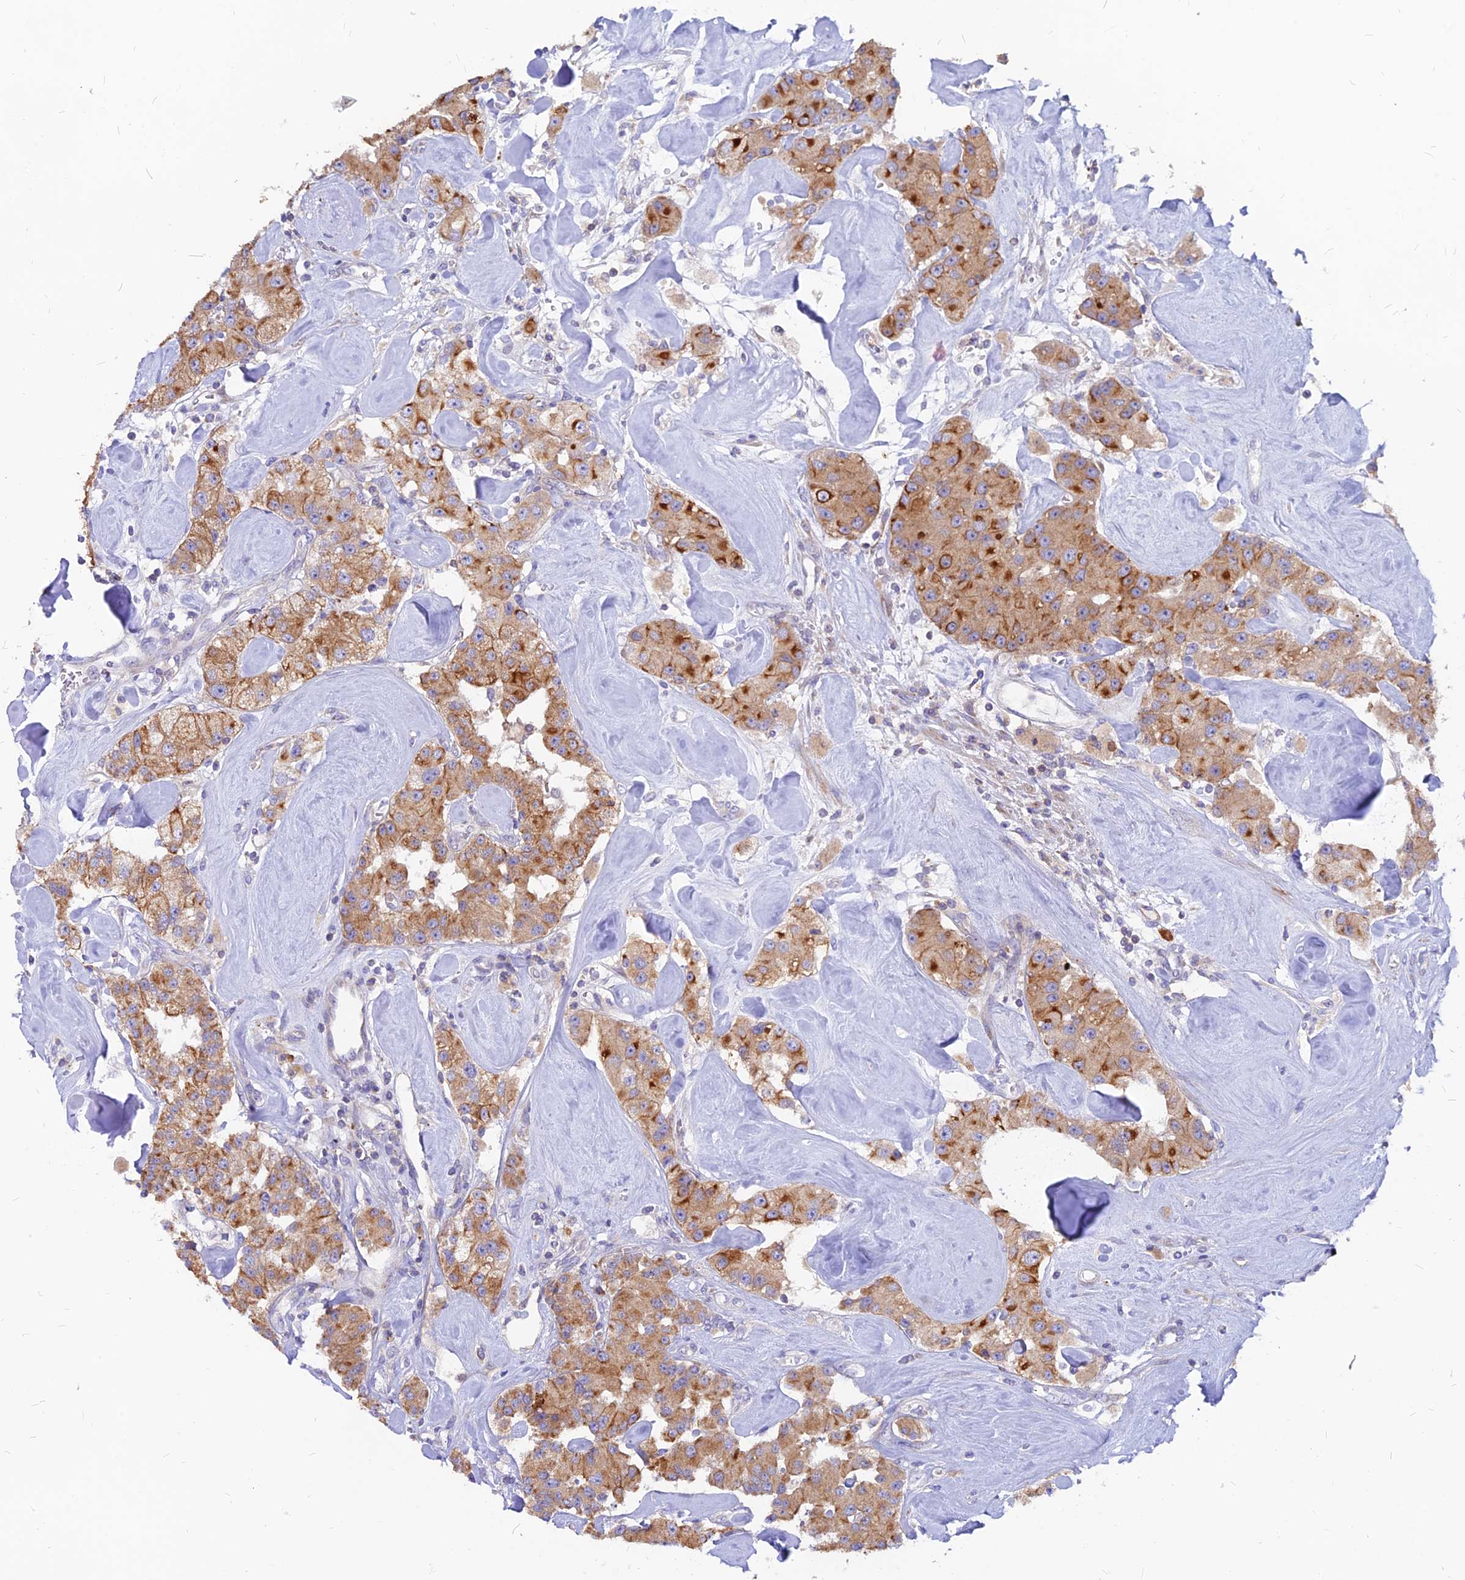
{"staining": {"intensity": "moderate", "quantity": ">75%", "location": "cytoplasmic/membranous"}, "tissue": "carcinoid", "cell_type": "Tumor cells", "image_type": "cancer", "snomed": [{"axis": "morphology", "description": "Carcinoid, malignant, NOS"}, {"axis": "topography", "description": "Pancreas"}], "caption": "IHC (DAB (3,3'-diaminobenzidine)) staining of carcinoid reveals moderate cytoplasmic/membranous protein positivity in about >75% of tumor cells.", "gene": "DENND2D", "patient": {"sex": "male", "age": 41}}